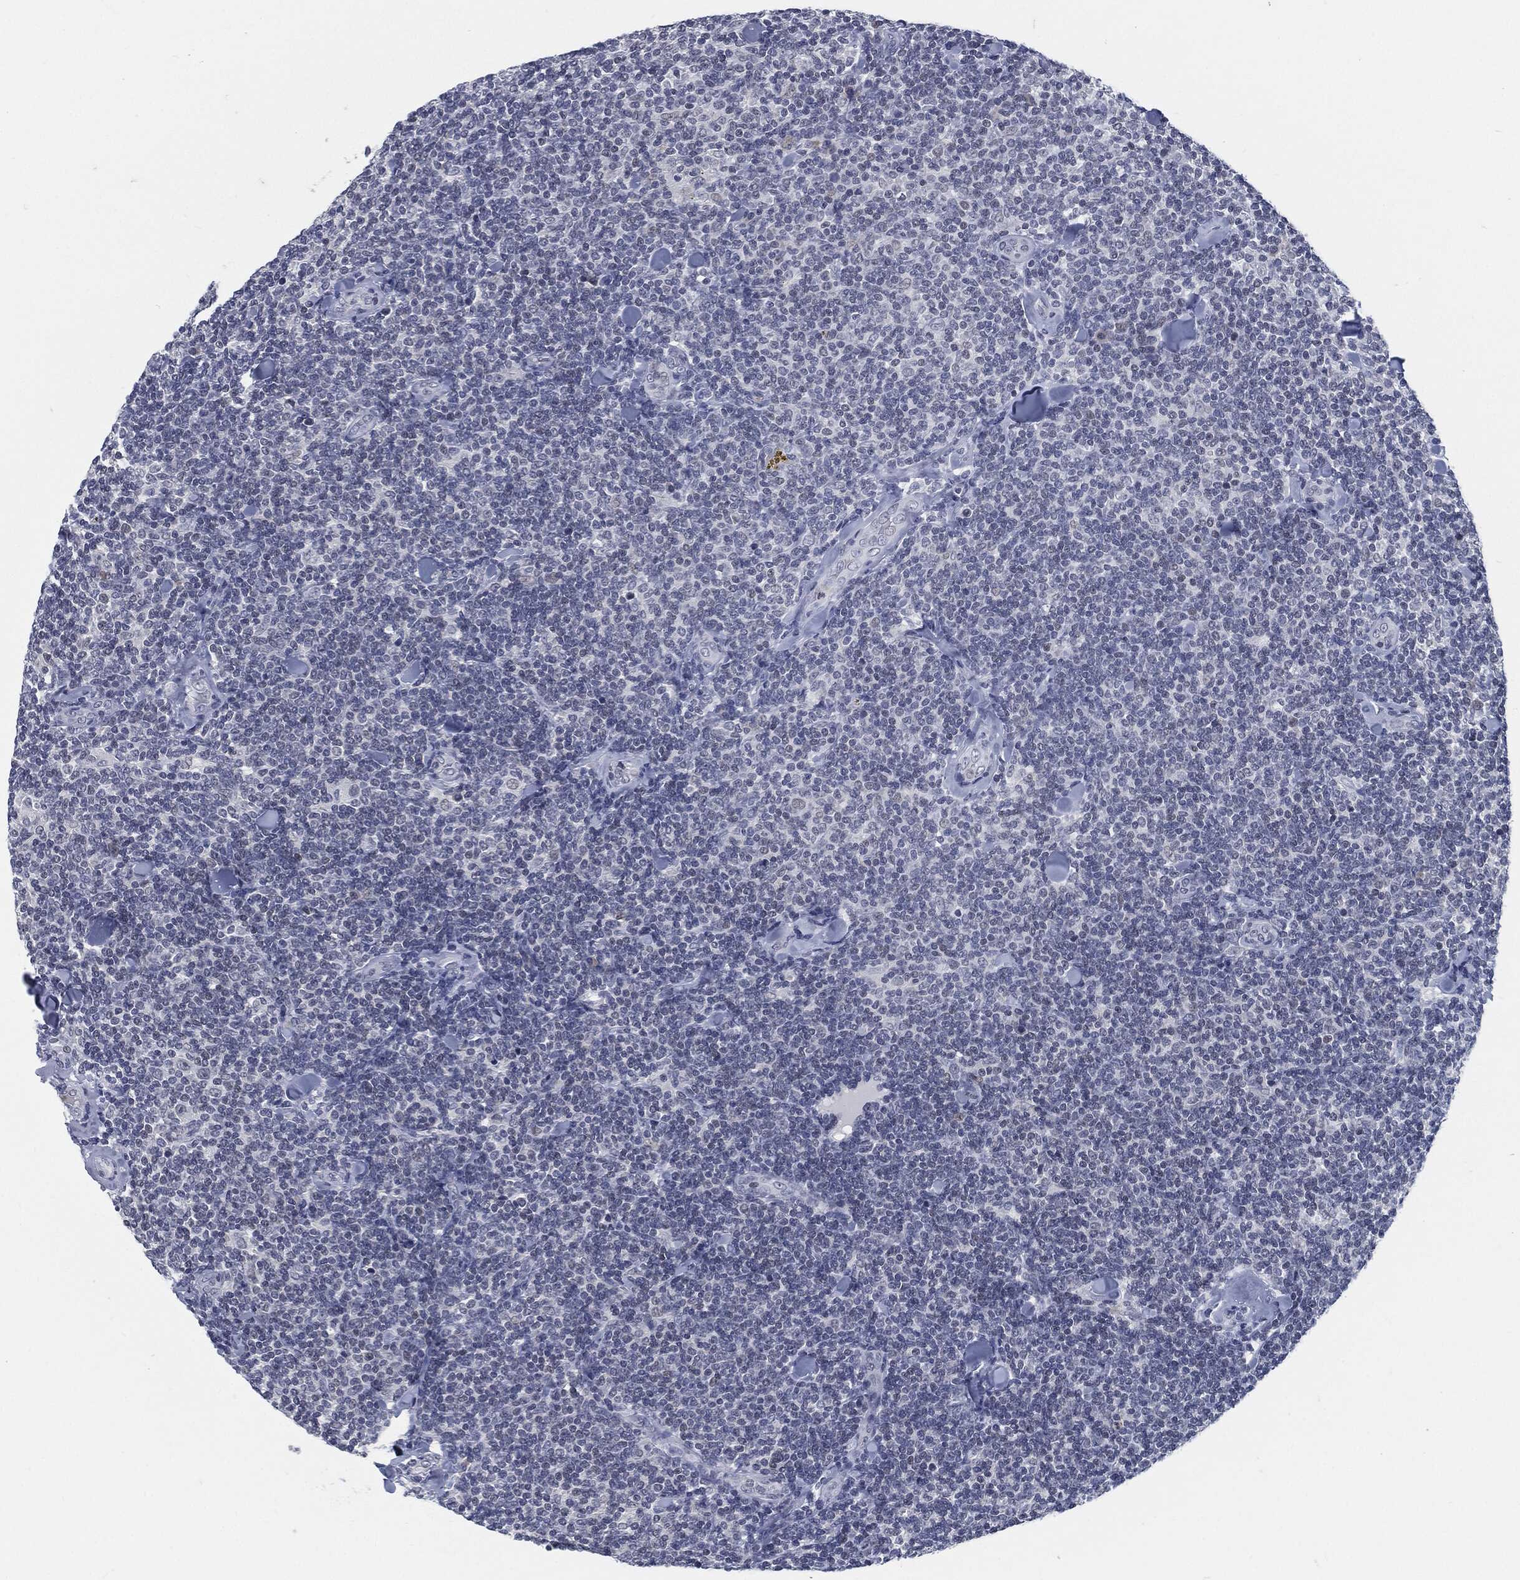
{"staining": {"intensity": "negative", "quantity": "none", "location": "none"}, "tissue": "lymphoma", "cell_type": "Tumor cells", "image_type": "cancer", "snomed": [{"axis": "morphology", "description": "Malignant lymphoma, non-Hodgkin's type, Low grade"}, {"axis": "topography", "description": "Lymph node"}], "caption": "High magnification brightfield microscopy of lymphoma stained with DAB (brown) and counterstained with hematoxylin (blue): tumor cells show no significant staining. The staining is performed using DAB brown chromogen with nuclei counter-stained in using hematoxylin.", "gene": "PROM1", "patient": {"sex": "female", "age": 56}}